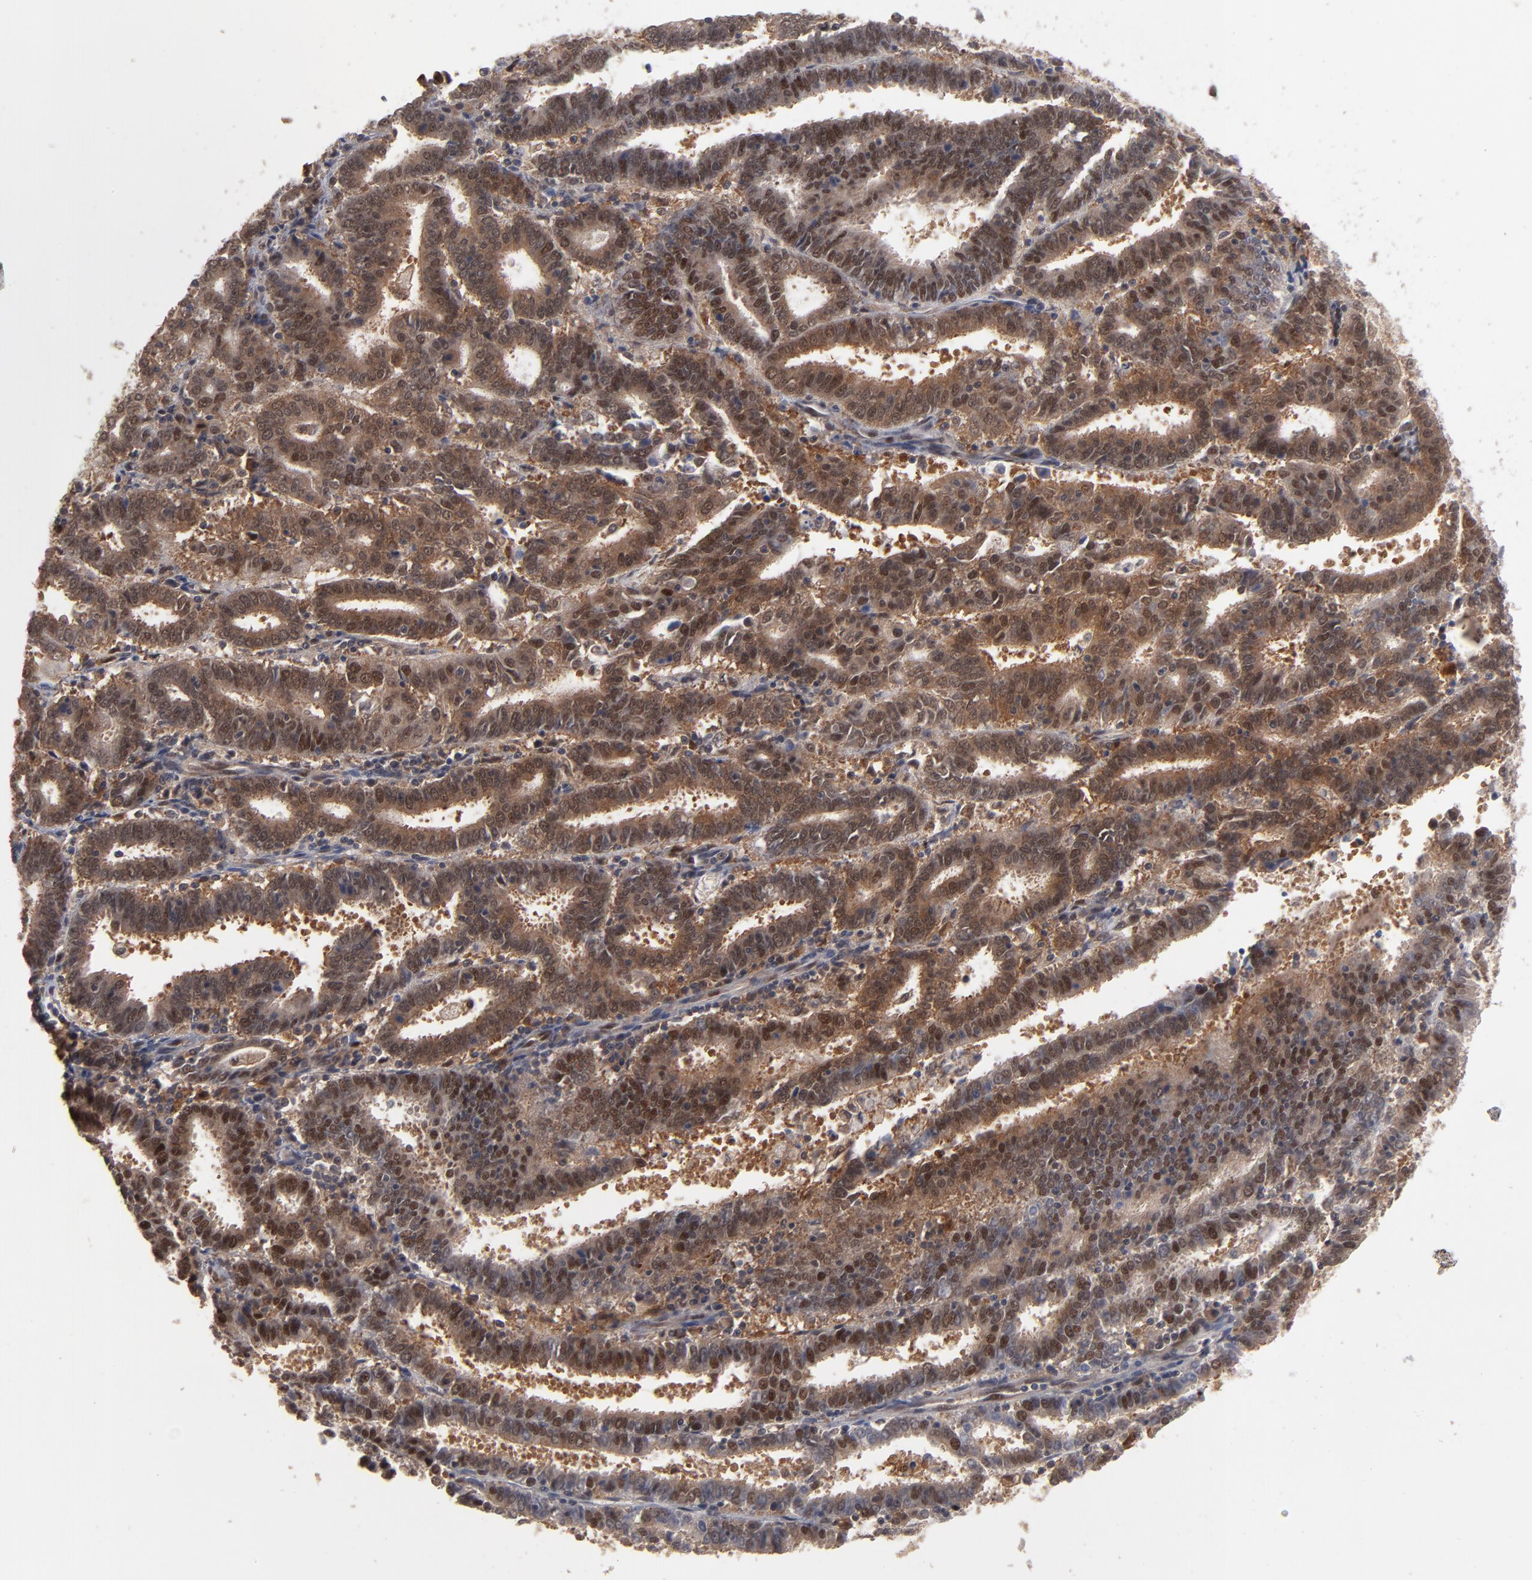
{"staining": {"intensity": "moderate", "quantity": "25%-75%", "location": "nuclear"}, "tissue": "endometrial cancer", "cell_type": "Tumor cells", "image_type": "cancer", "snomed": [{"axis": "morphology", "description": "Adenocarcinoma, NOS"}, {"axis": "topography", "description": "Uterus"}], "caption": "There is medium levels of moderate nuclear staining in tumor cells of endometrial cancer, as demonstrated by immunohistochemical staining (brown color).", "gene": "HUWE1", "patient": {"sex": "female", "age": 83}}